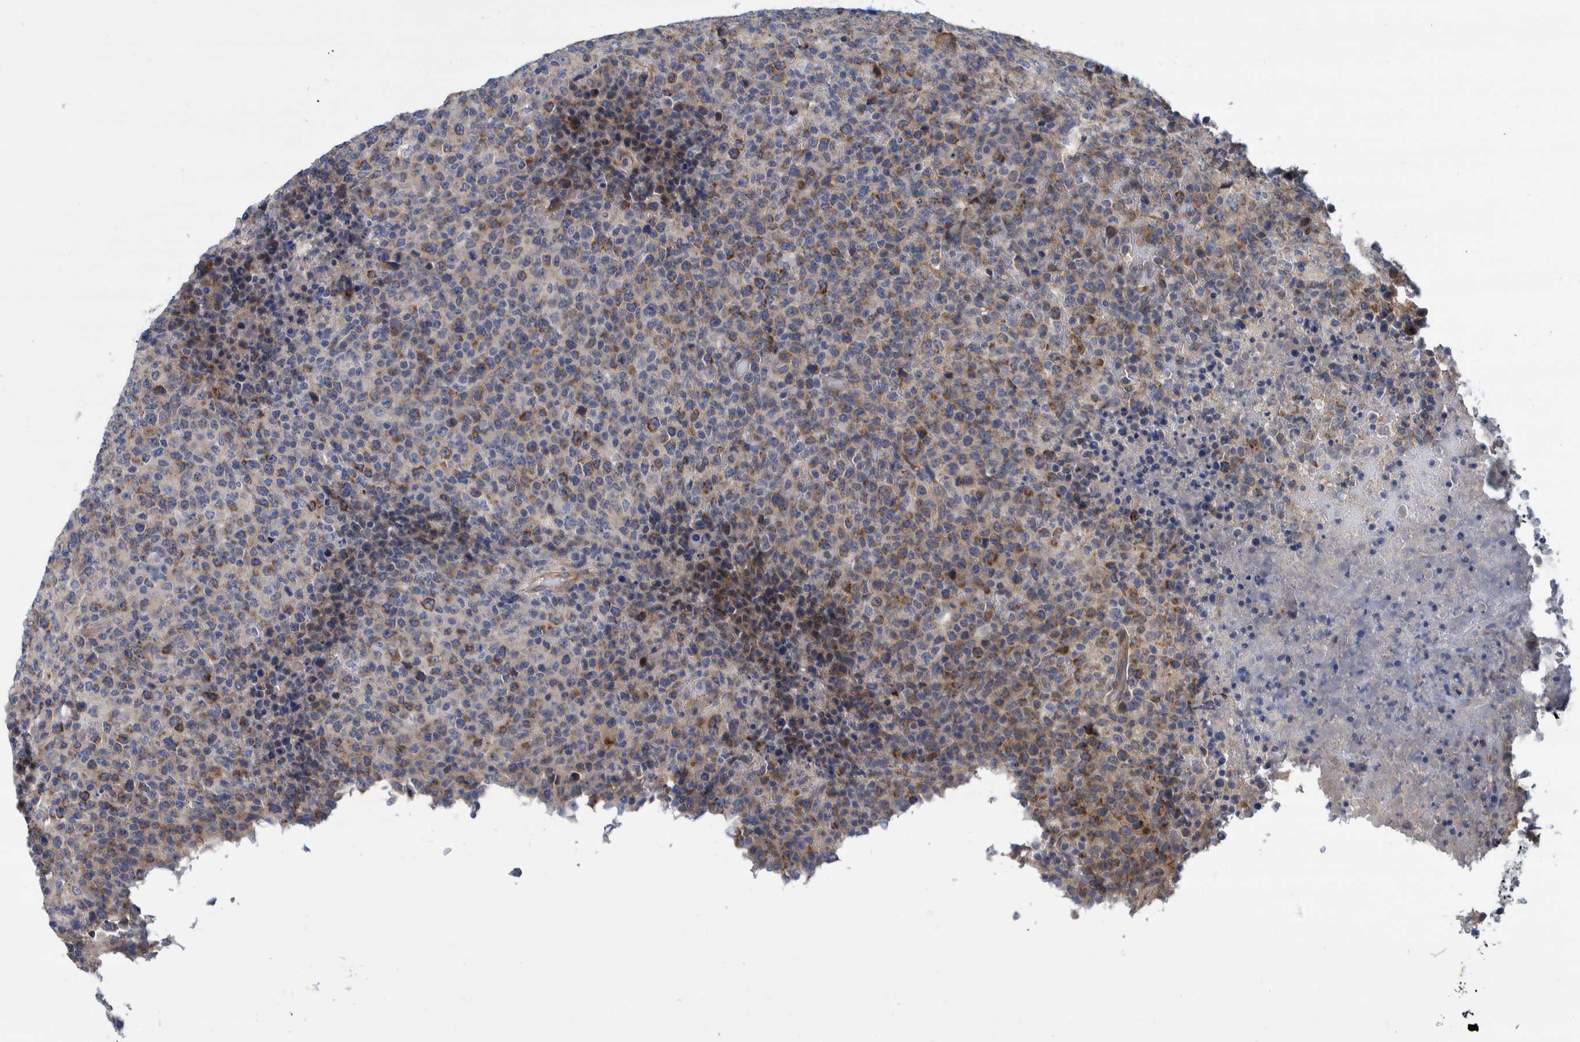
{"staining": {"intensity": "moderate", "quantity": "25%-75%", "location": "cytoplasmic/membranous"}, "tissue": "lymphoma", "cell_type": "Tumor cells", "image_type": "cancer", "snomed": [{"axis": "morphology", "description": "Malignant lymphoma, non-Hodgkin's type, High grade"}, {"axis": "topography", "description": "Lymph node"}], "caption": "Moderate cytoplasmic/membranous expression for a protein is present in approximately 25%-75% of tumor cells of lymphoma using immunohistochemistry.", "gene": "GRPEL2", "patient": {"sex": "male", "age": 13}}